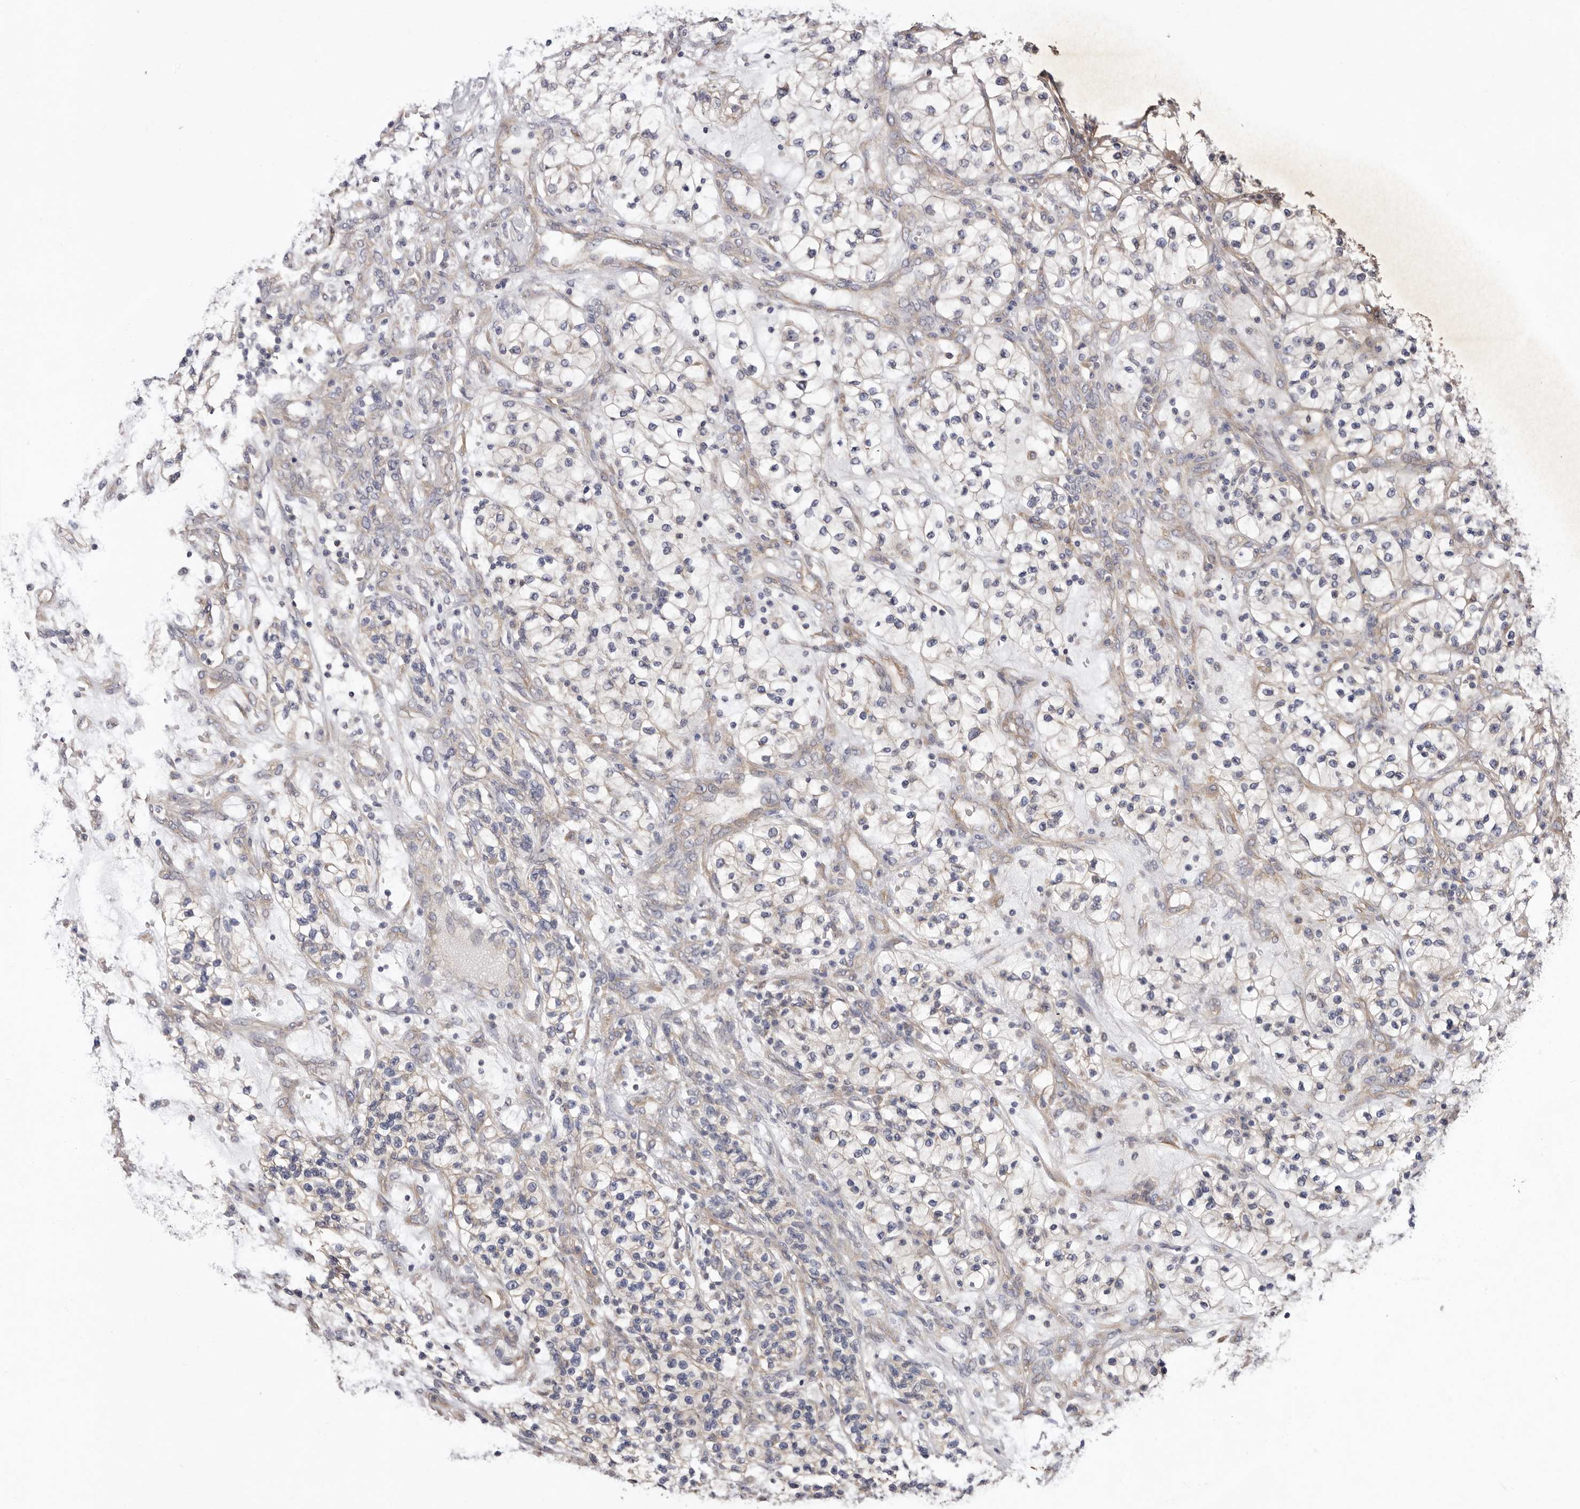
{"staining": {"intensity": "weak", "quantity": "<25%", "location": "cytoplasmic/membranous"}, "tissue": "renal cancer", "cell_type": "Tumor cells", "image_type": "cancer", "snomed": [{"axis": "morphology", "description": "Adenocarcinoma, NOS"}, {"axis": "topography", "description": "Kidney"}], "caption": "Tumor cells show no significant positivity in renal adenocarcinoma.", "gene": "FAM167B", "patient": {"sex": "female", "age": 57}}